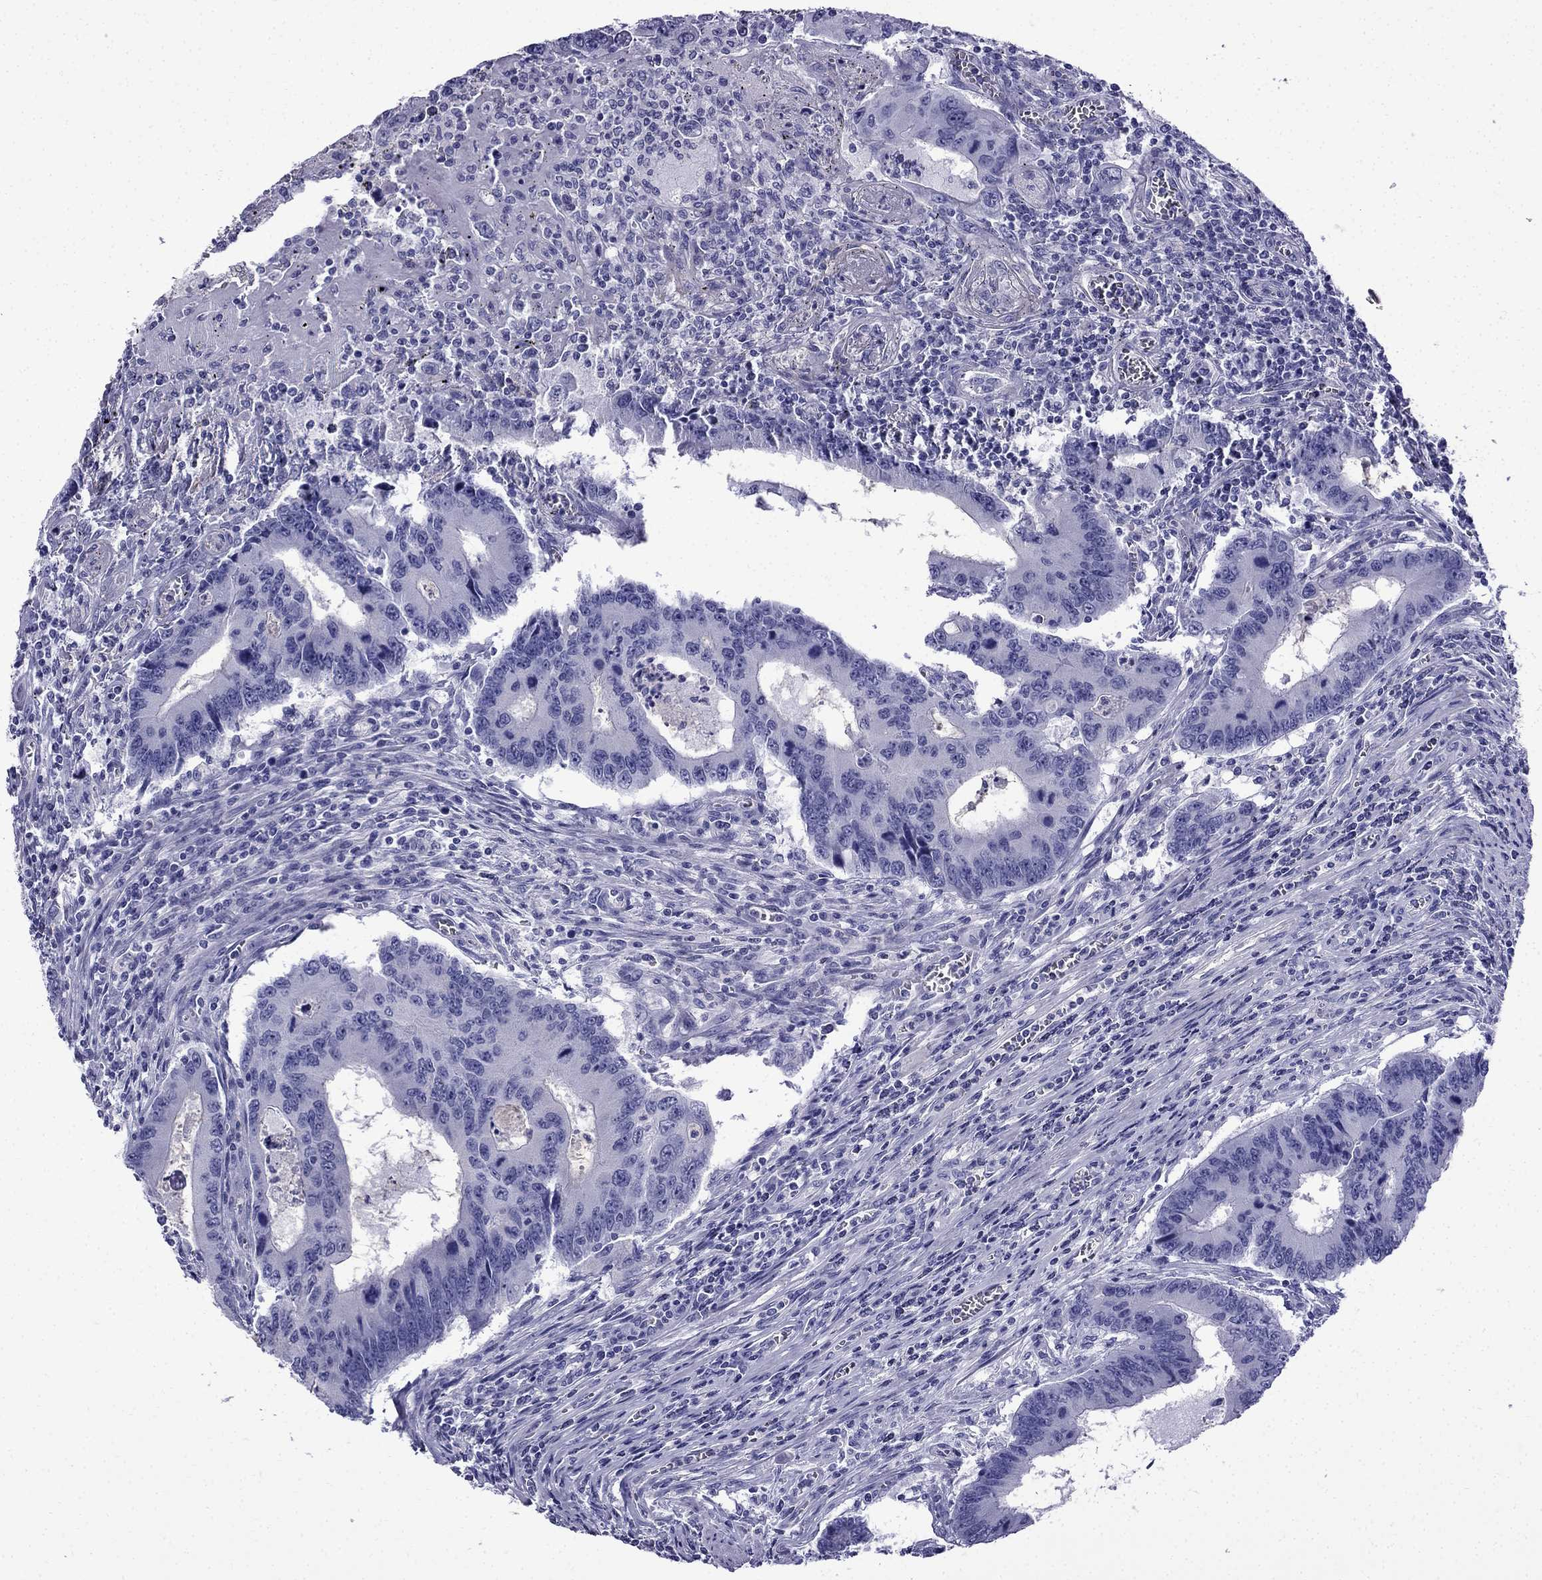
{"staining": {"intensity": "negative", "quantity": "none", "location": "none"}, "tissue": "colorectal cancer", "cell_type": "Tumor cells", "image_type": "cancer", "snomed": [{"axis": "morphology", "description": "Adenocarcinoma, NOS"}, {"axis": "topography", "description": "Colon"}], "caption": "This photomicrograph is of colorectal adenocarcinoma stained with immunohistochemistry (IHC) to label a protein in brown with the nuclei are counter-stained blue. There is no positivity in tumor cells.", "gene": "ERC2", "patient": {"sex": "male", "age": 53}}